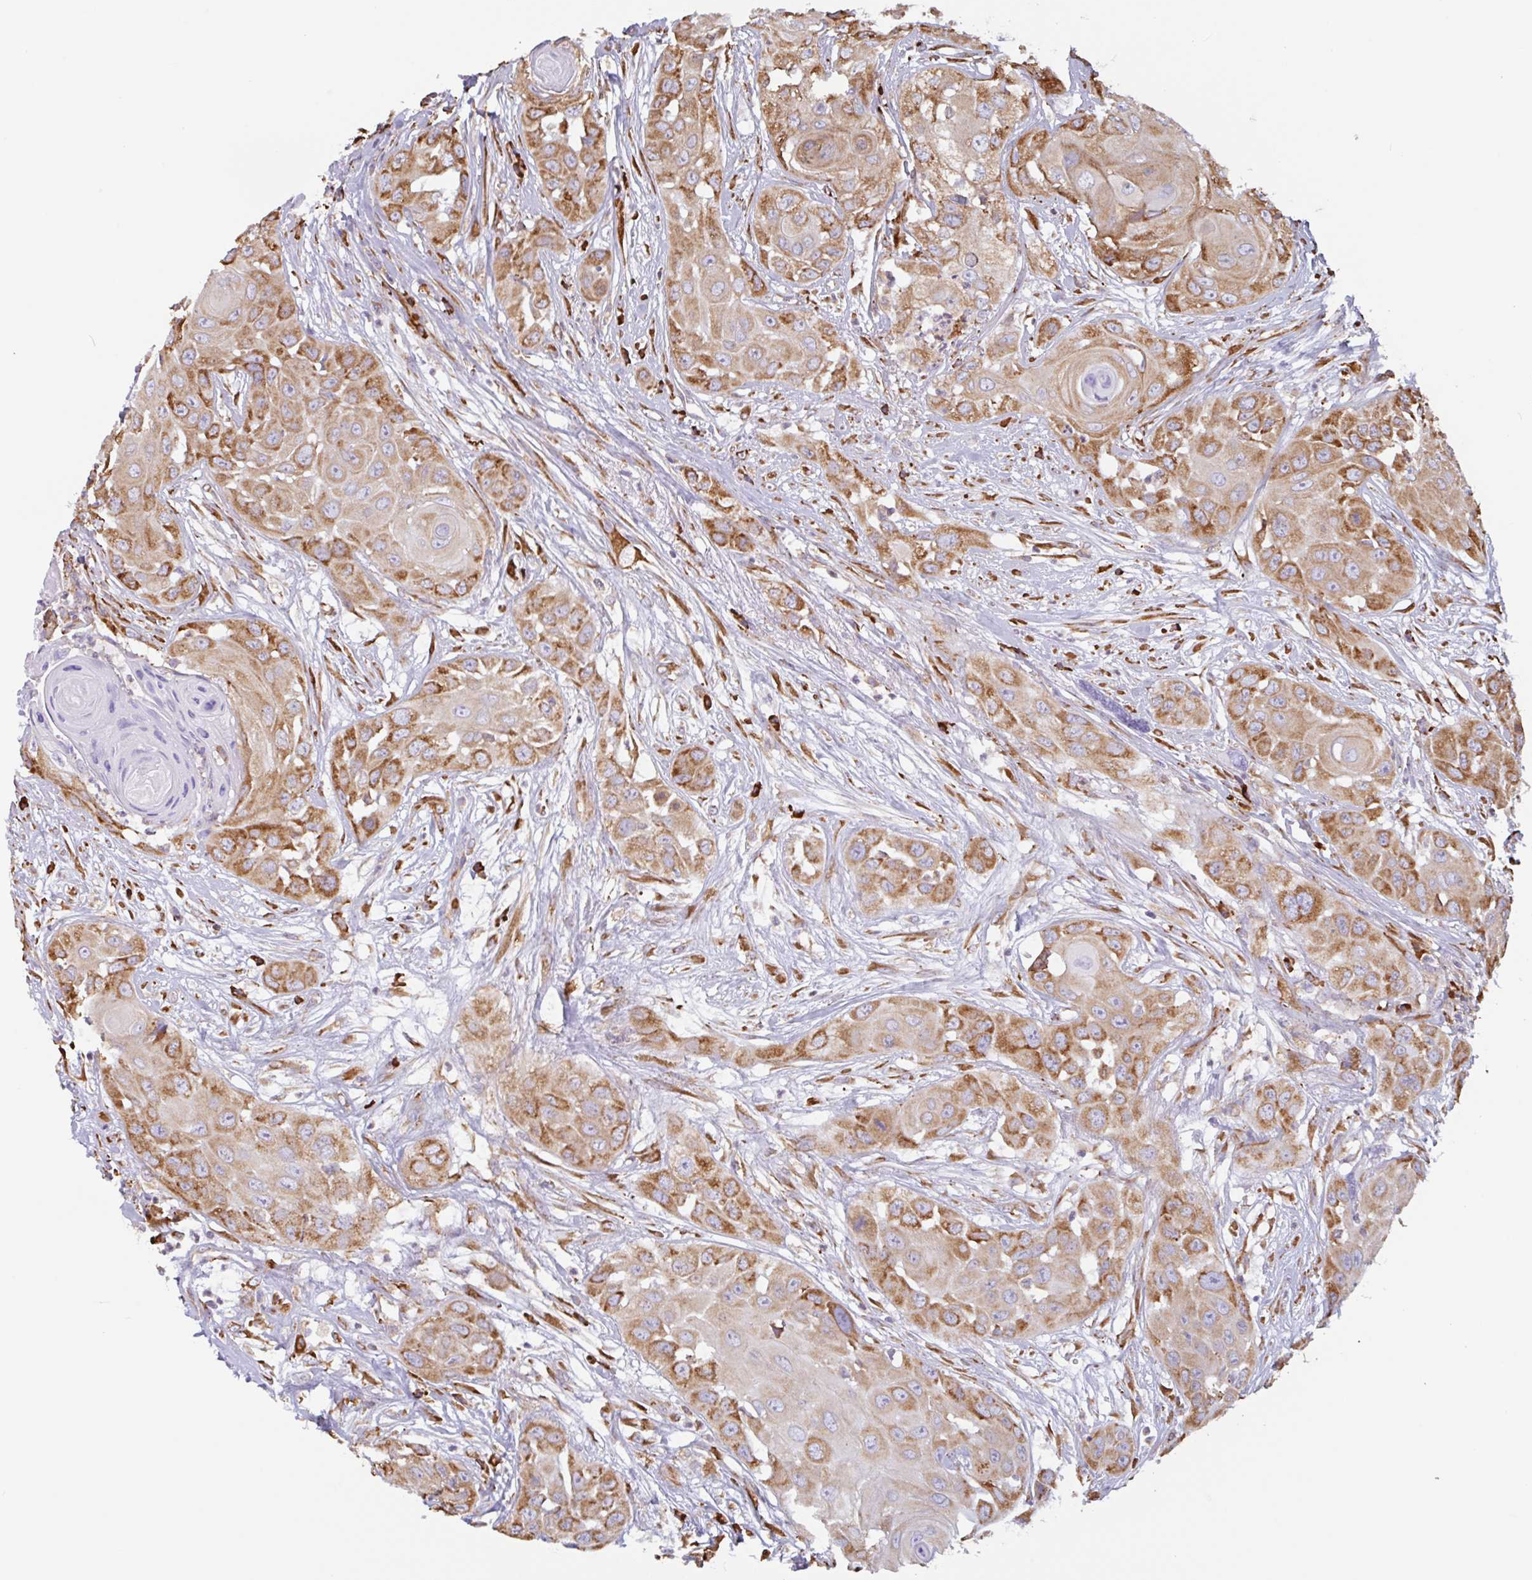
{"staining": {"intensity": "moderate", "quantity": "25%-75%", "location": "cytoplasmic/membranous"}, "tissue": "head and neck cancer", "cell_type": "Tumor cells", "image_type": "cancer", "snomed": [{"axis": "morphology", "description": "Squamous cell carcinoma, NOS"}, {"axis": "topography", "description": "Head-Neck"}], "caption": "There is medium levels of moderate cytoplasmic/membranous staining in tumor cells of squamous cell carcinoma (head and neck), as demonstrated by immunohistochemical staining (brown color).", "gene": "DOK4", "patient": {"sex": "male", "age": 83}}